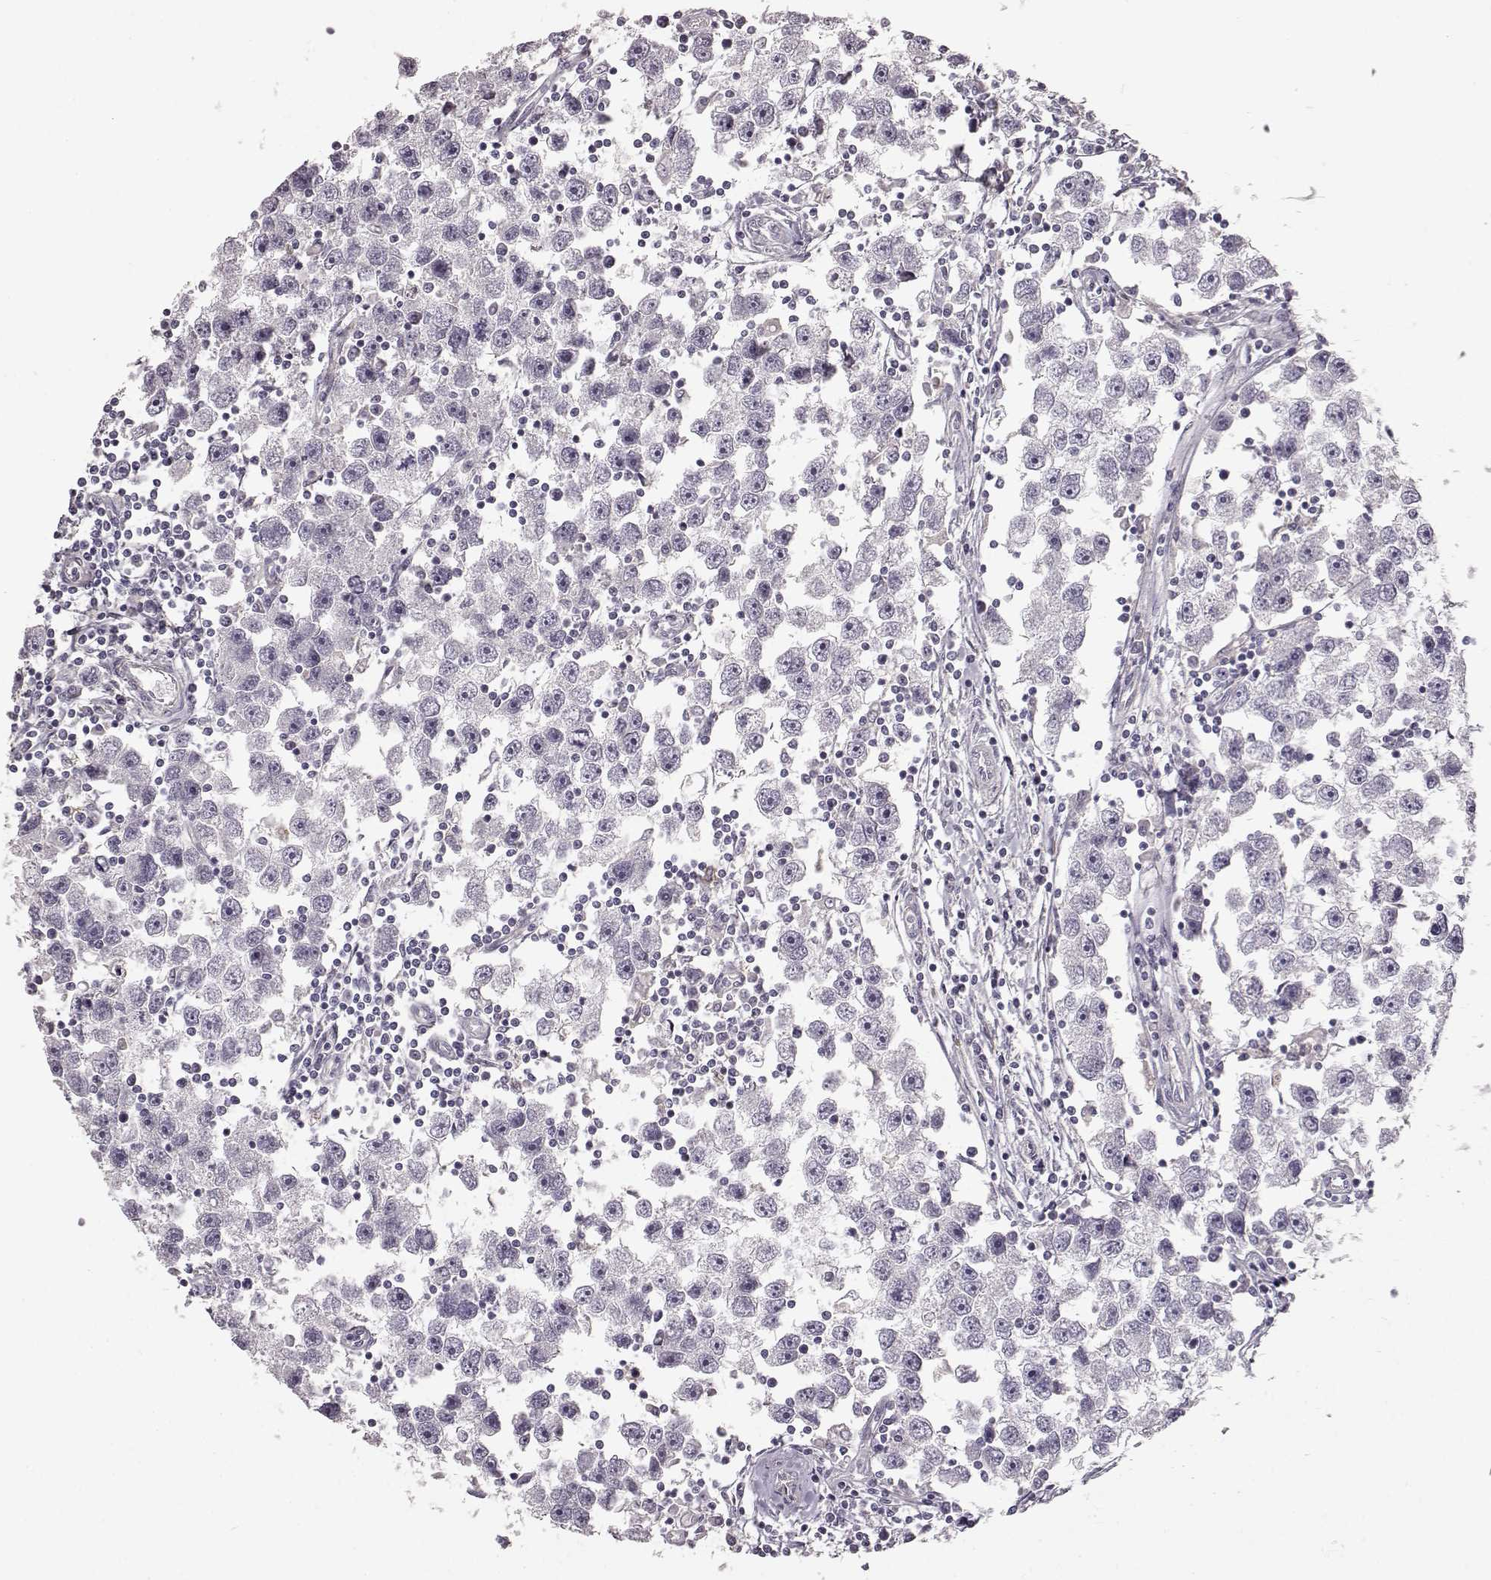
{"staining": {"intensity": "negative", "quantity": "none", "location": "none"}, "tissue": "testis cancer", "cell_type": "Tumor cells", "image_type": "cancer", "snomed": [{"axis": "morphology", "description": "Seminoma, NOS"}, {"axis": "topography", "description": "Testis"}], "caption": "Immunohistochemistry image of human seminoma (testis) stained for a protein (brown), which reveals no positivity in tumor cells.", "gene": "GPR50", "patient": {"sex": "male", "age": 30}}